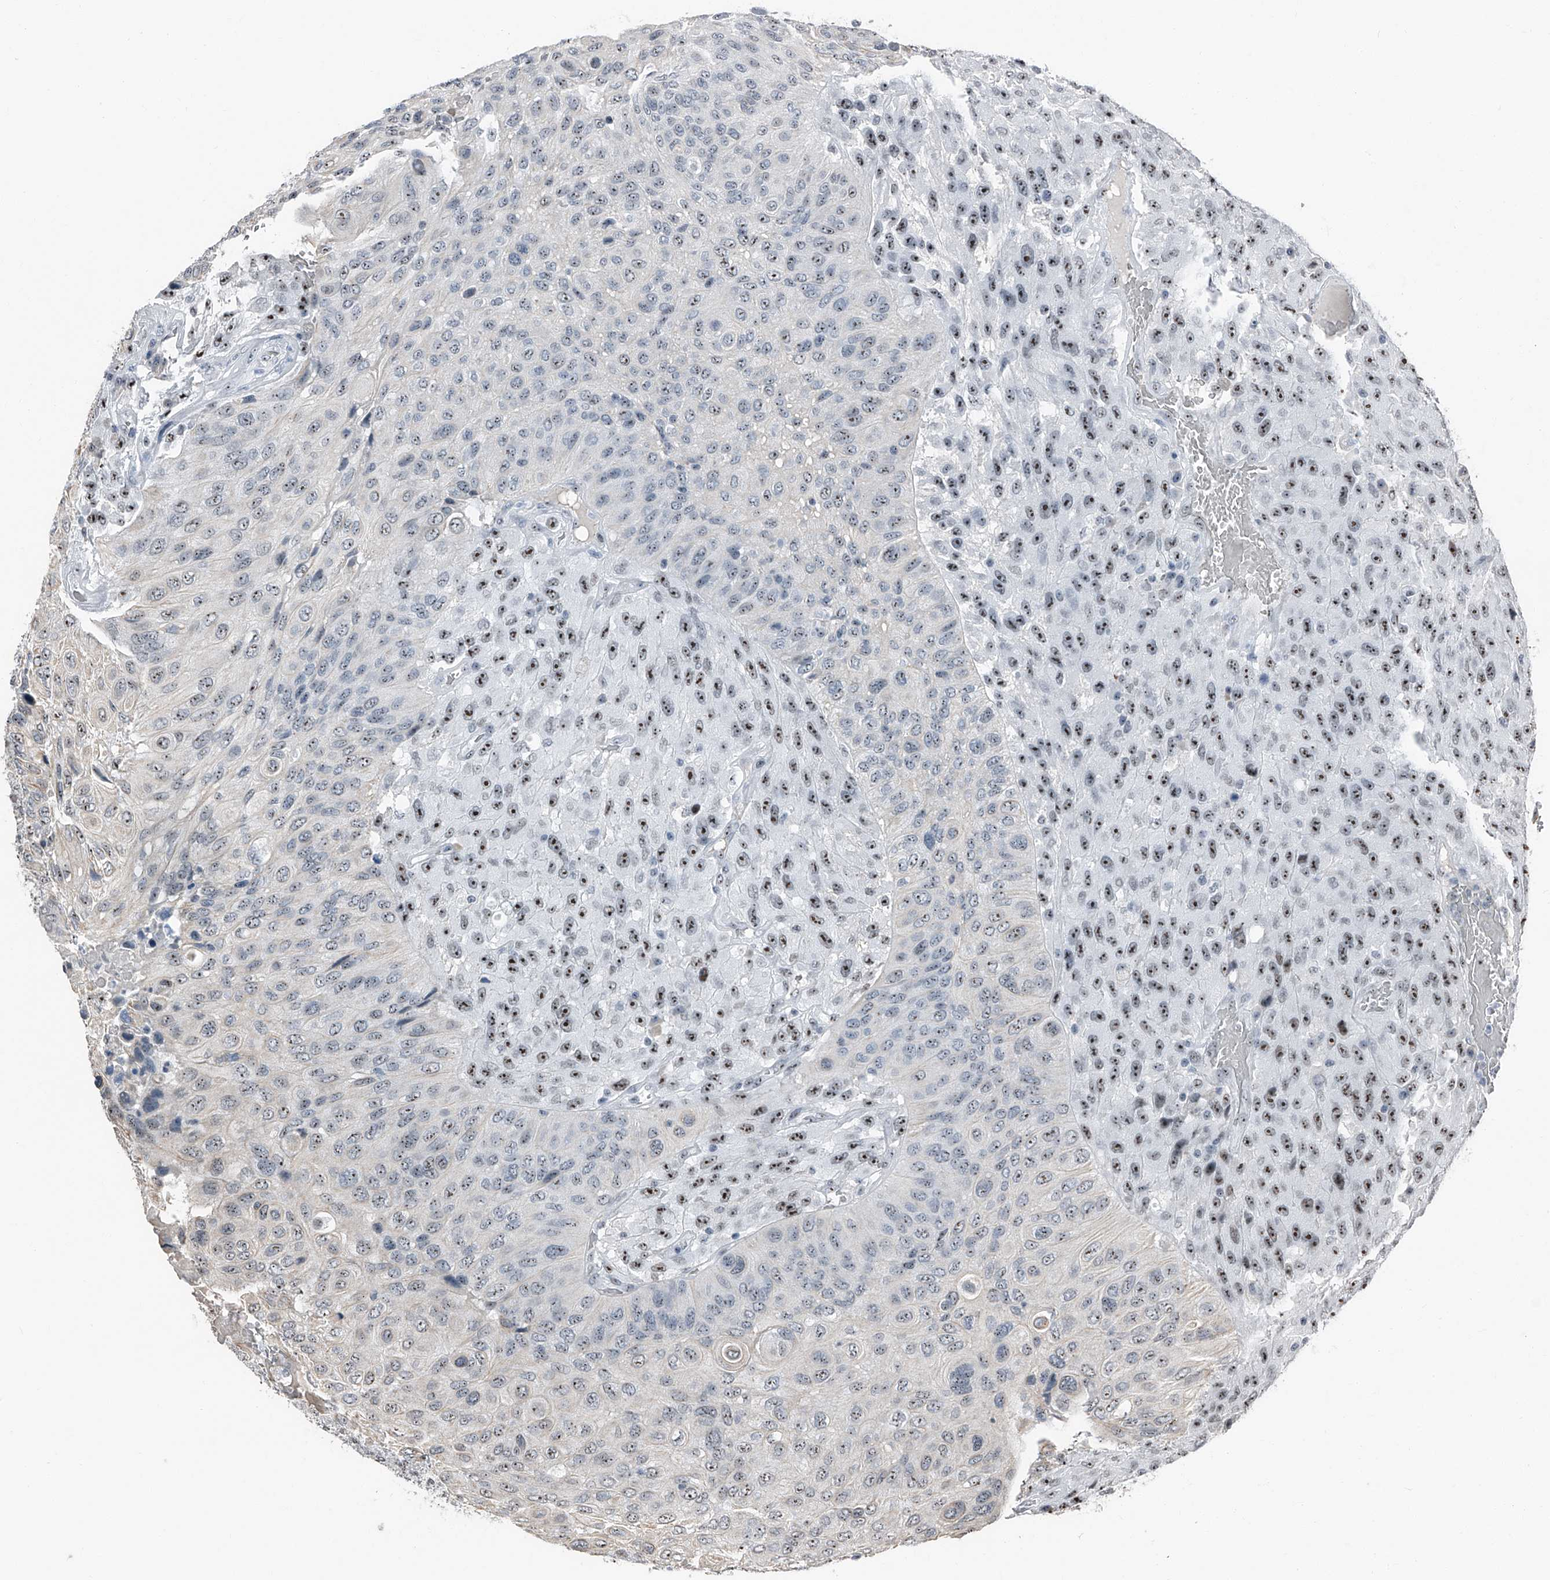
{"staining": {"intensity": "strong", "quantity": "25%-75%", "location": "nuclear"}, "tissue": "urothelial cancer", "cell_type": "Tumor cells", "image_type": "cancer", "snomed": [{"axis": "morphology", "description": "Urothelial carcinoma, High grade"}, {"axis": "topography", "description": "Urinary bladder"}], "caption": "High-power microscopy captured an IHC photomicrograph of urothelial carcinoma (high-grade), revealing strong nuclear positivity in about 25%-75% of tumor cells. (brown staining indicates protein expression, while blue staining denotes nuclei).", "gene": "TCOF1", "patient": {"sex": "male", "age": 66}}